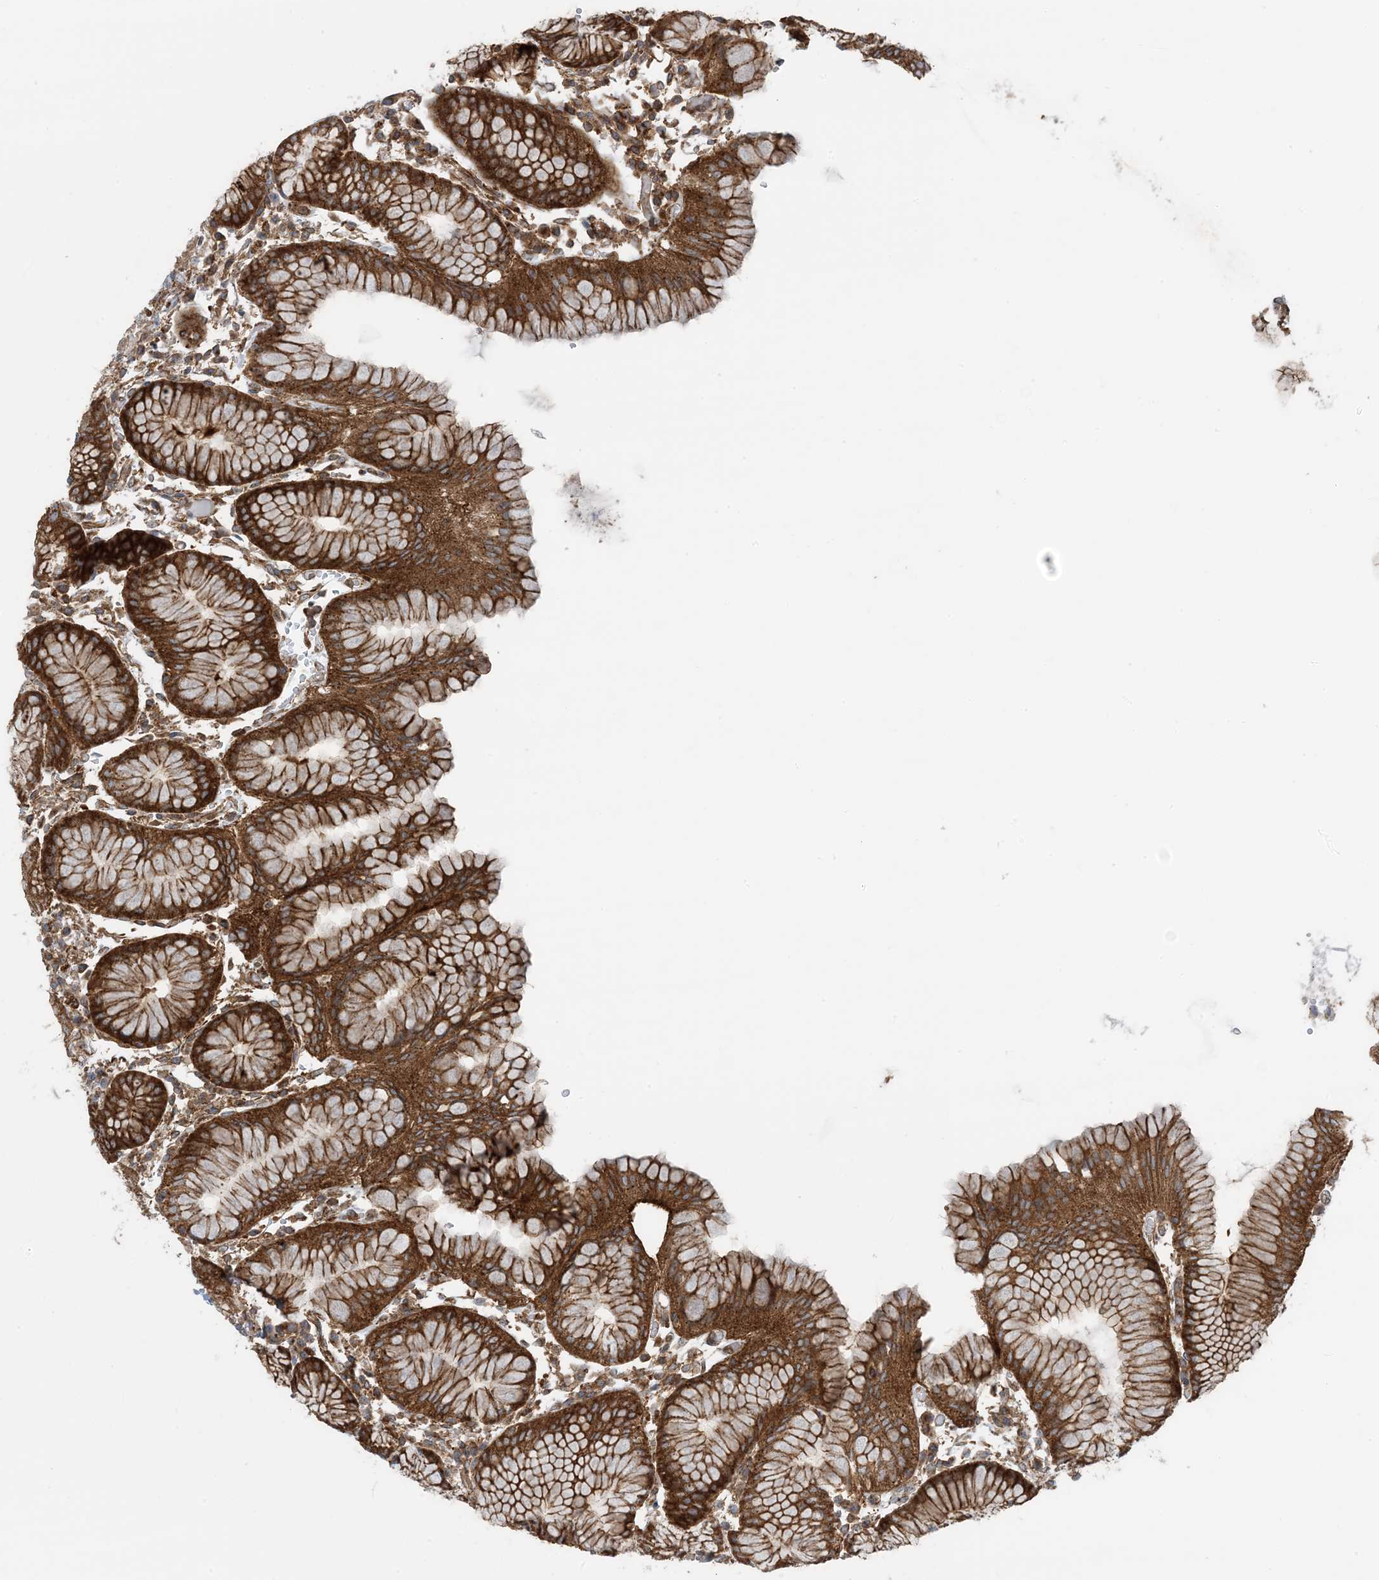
{"staining": {"intensity": "strong", "quantity": "25%-75%", "location": "cytoplasmic/membranous"}, "tissue": "stomach", "cell_type": "Glandular cells", "image_type": "normal", "snomed": [{"axis": "morphology", "description": "Normal tissue, NOS"}, {"axis": "topography", "description": "Stomach"}, {"axis": "topography", "description": "Stomach, lower"}], "caption": "The immunohistochemical stain shows strong cytoplasmic/membranous positivity in glandular cells of benign stomach.", "gene": "STAM2", "patient": {"sex": "female", "age": 56}}